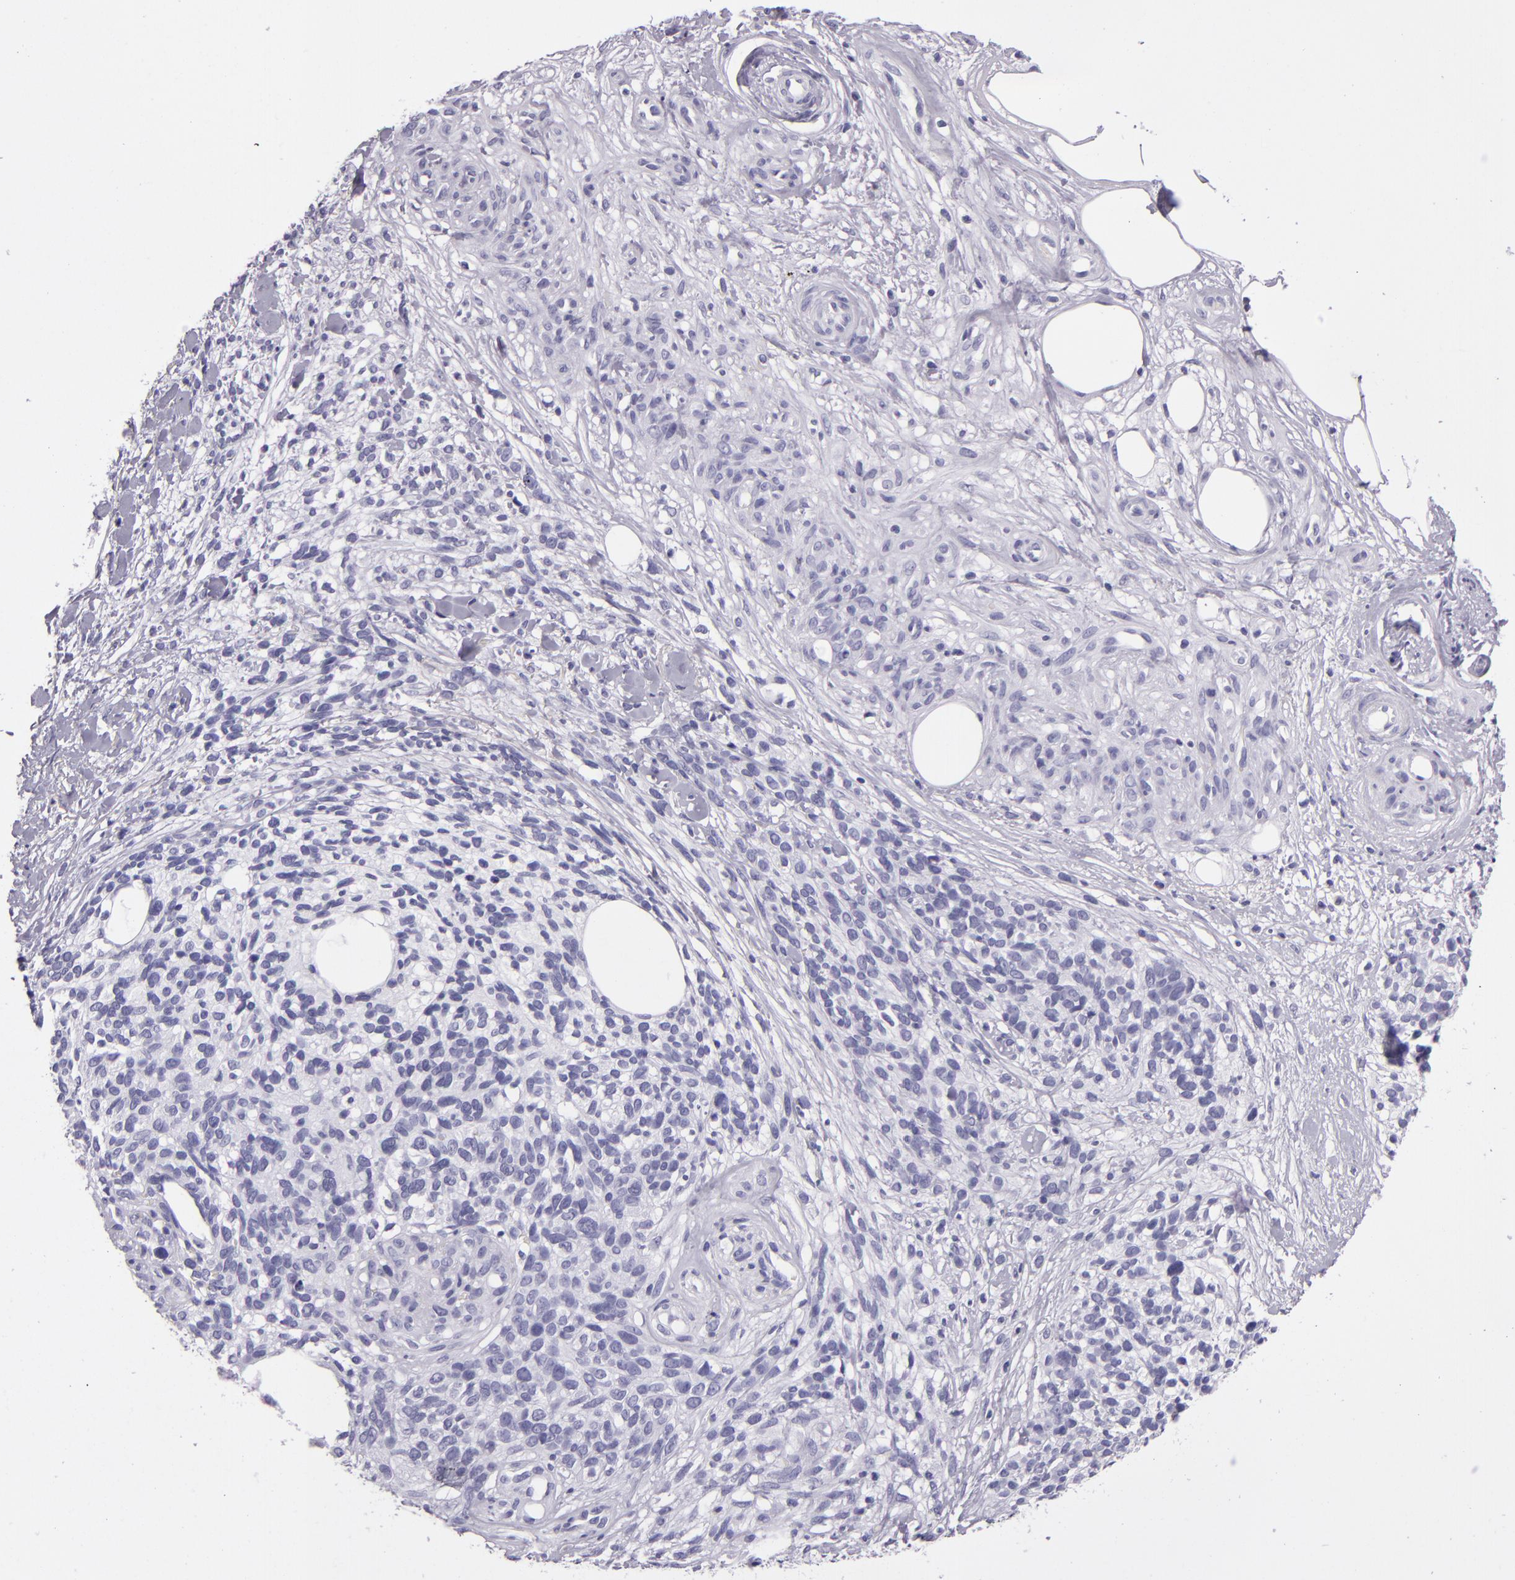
{"staining": {"intensity": "negative", "quantity": "none", "location": "none"}, "tissue": "melanoma", "cell_type": "Tumor cells", "image_type": "cancer", "snomed": [{"axis": "morphology", "description": "Malignant melanoma, NOS"}, {"axis": "topography", "description": "Skin"}], "caption": "Photomicrograph shows no protein positivity in tumor cells of melanoma tissue.", "gene": "CR2", "patient": {"sex": "female", "age": 85}}